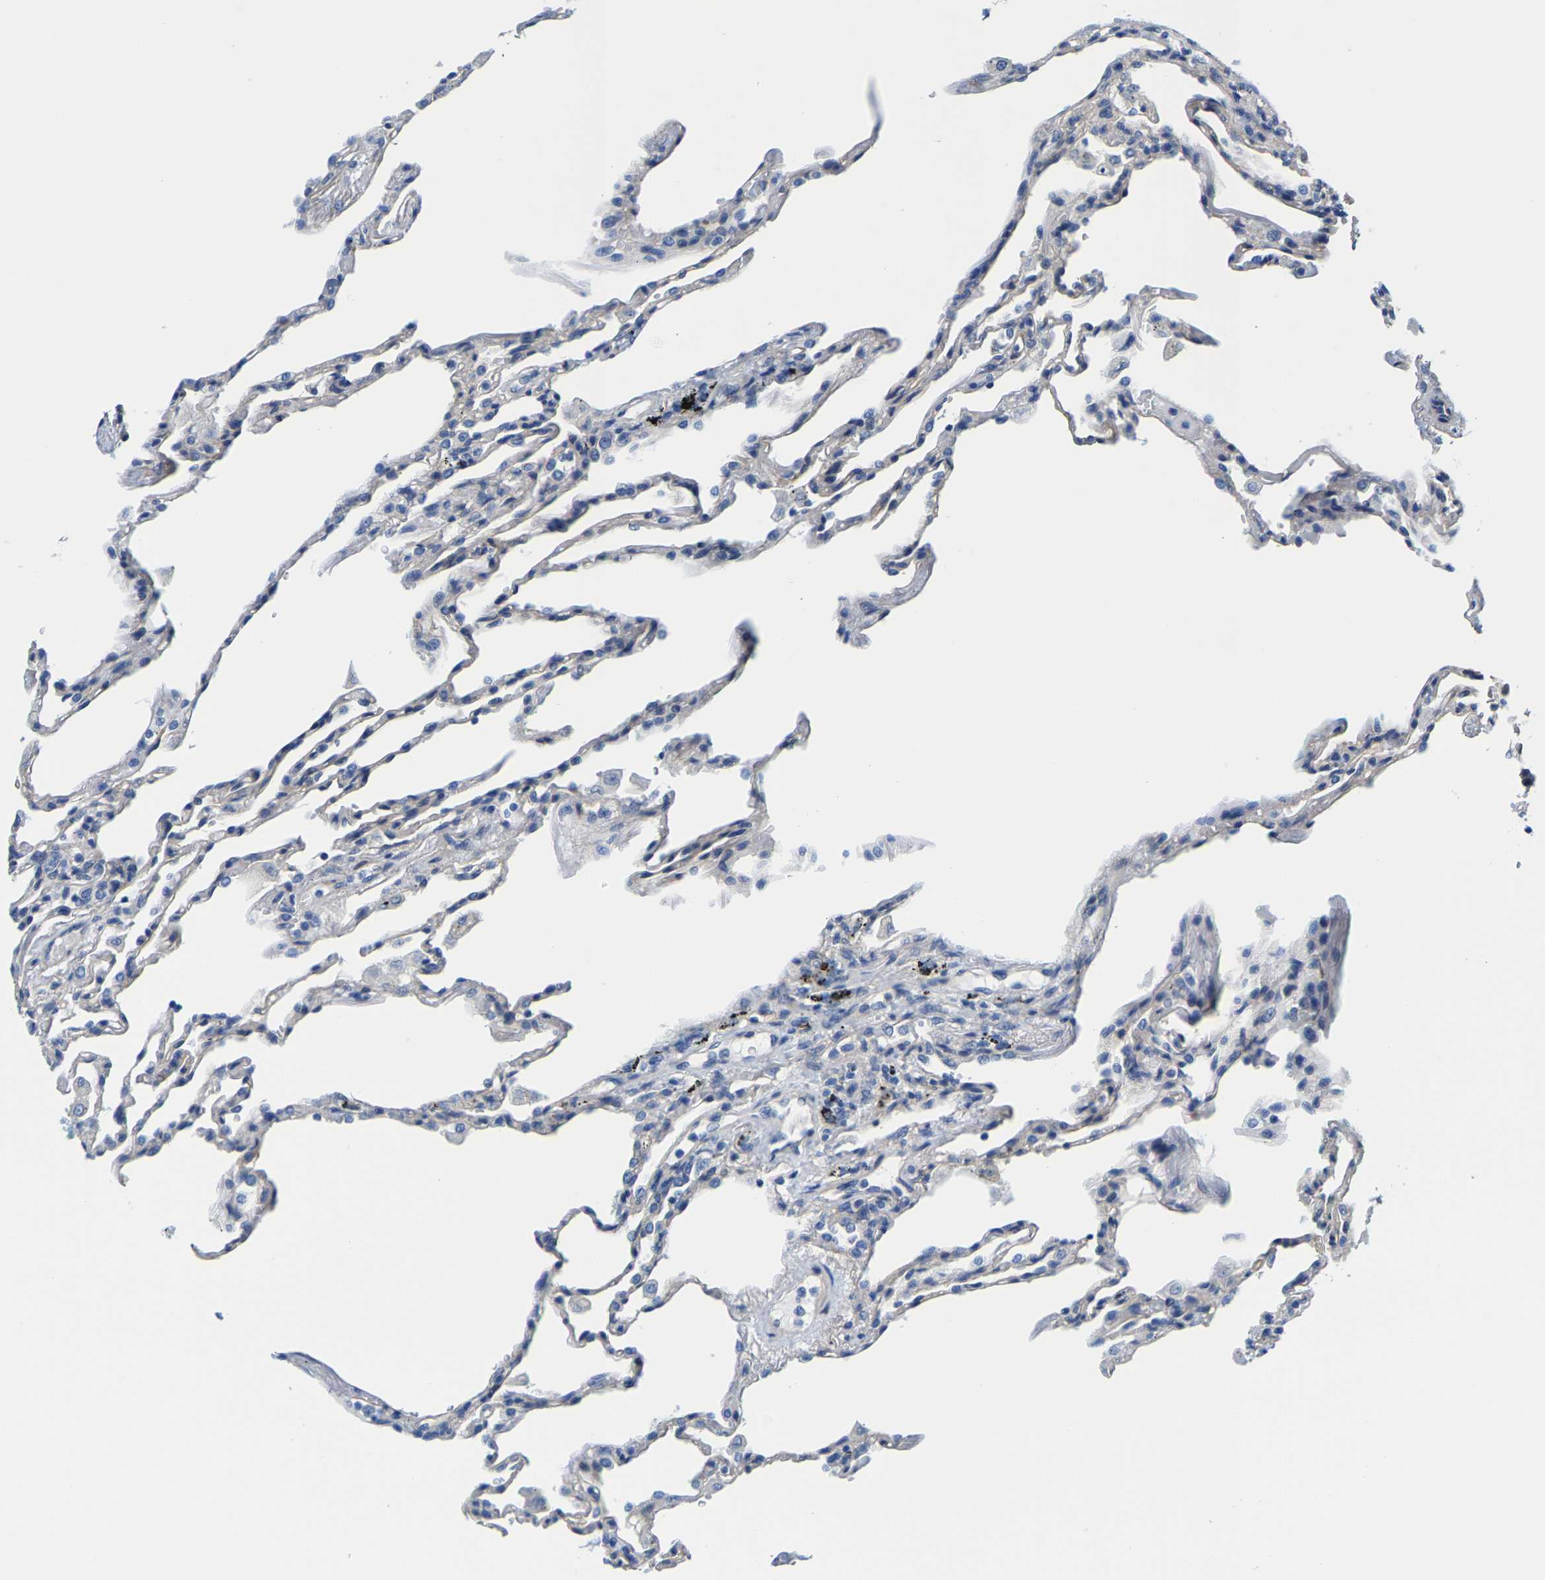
{"staining": {"intensity": "negative", "quantity": "none", "location": "none"}, "tissue": "lung", "cell_type": "Alveolar cells", "image_type": "normal", "snomed": [{"axis": "morphology", "description": "Normal tissue, NOS"}, {"axis": "topography", "description": "Lung"}], "caption": "Immunohistochemistry micrograph of normal lung: lung stained with DAB (3,3'-diaminobenzidine) shows no significant protein positivity in alveolar cells. (DAB (3,3'-diaminobenzidine) immunohistochemistry (IHC) with hematoxylin counter stain).", "gene": "DSCAM", "patient": {"sex": "male", "age": 59}}